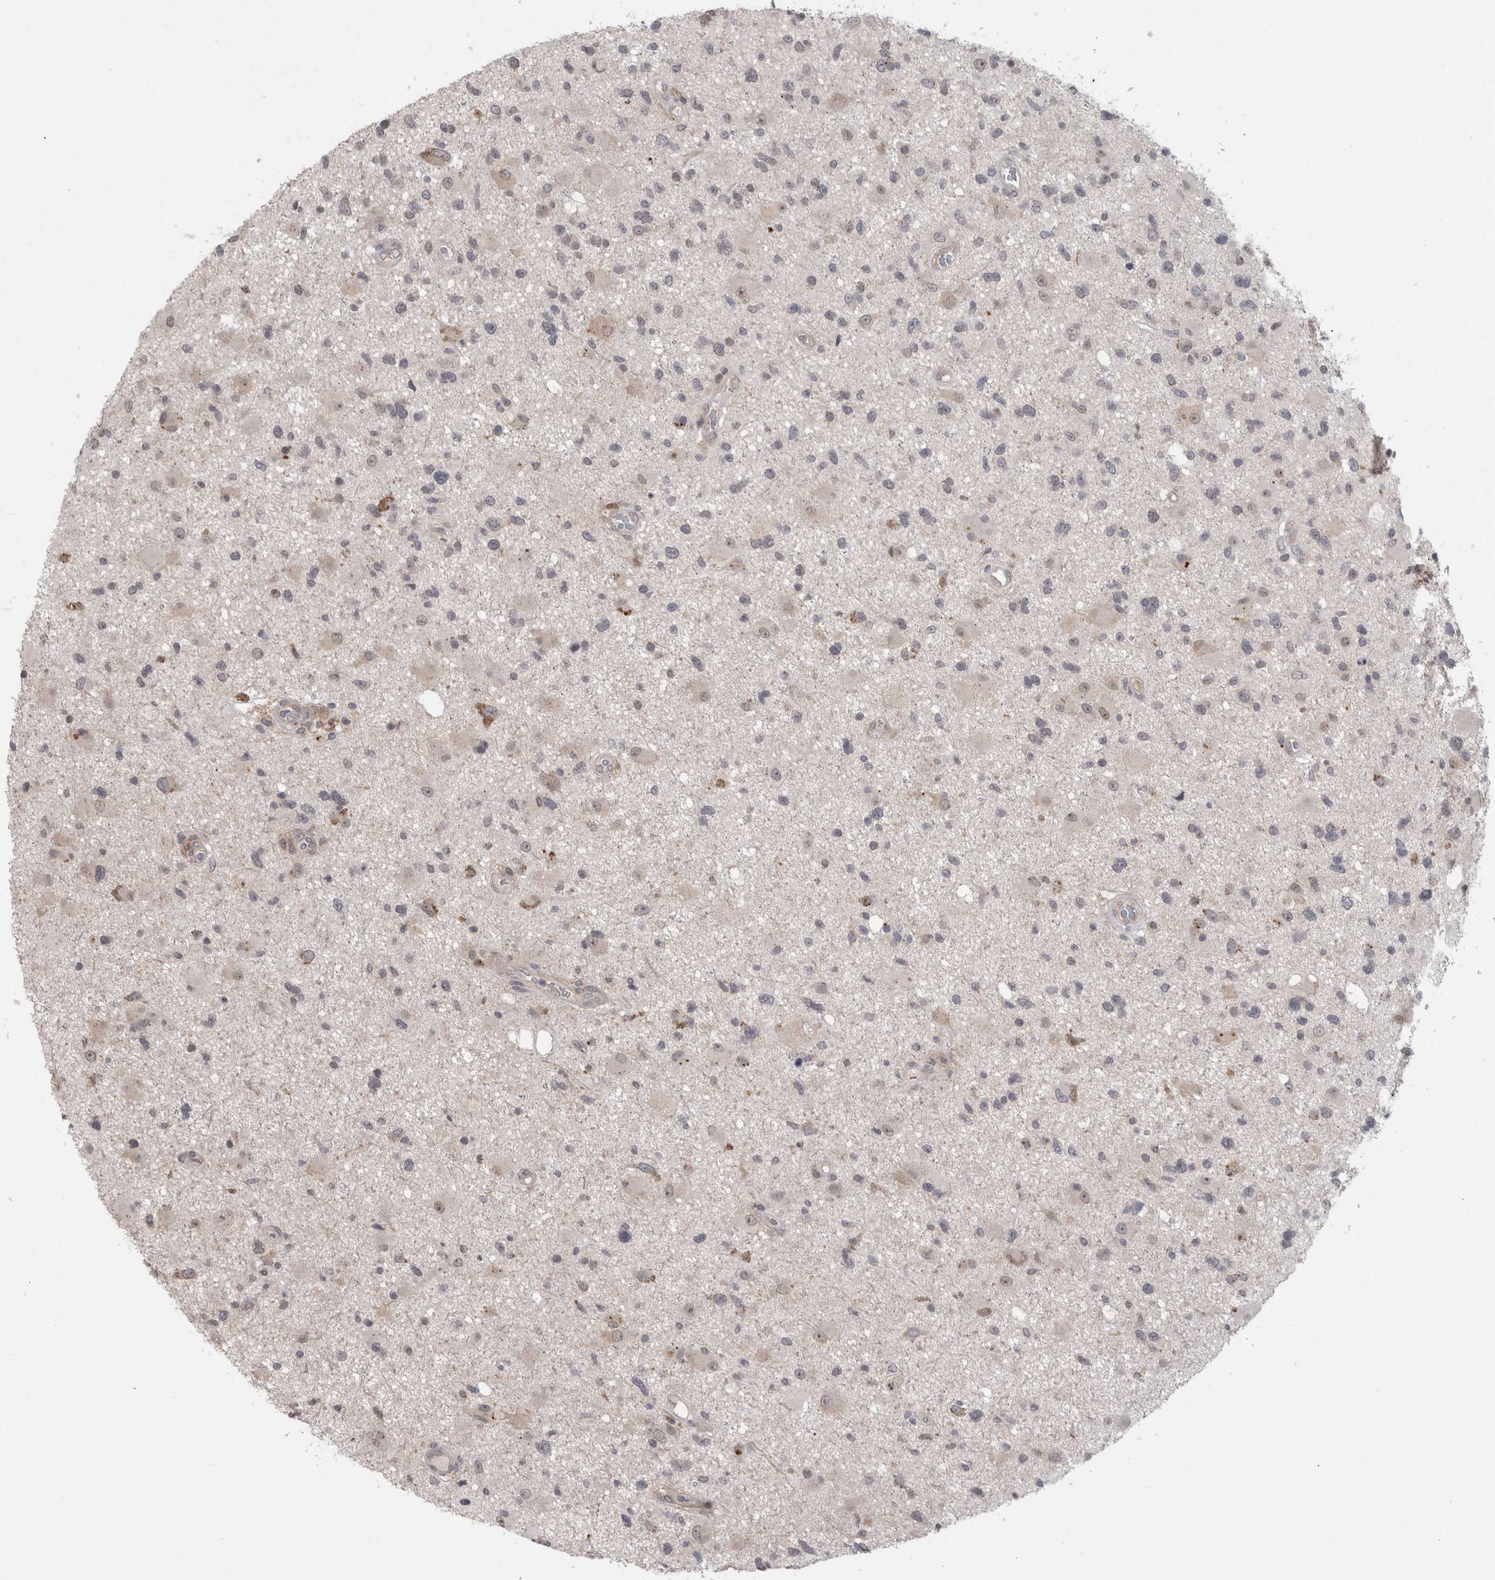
{"staining": {"intensity": "negative", "quantity": "none", "location": "none"}, "tissue": "glioma", "cell_type": "Tumor cells", "image_type": "cancer", "snomed": [{"axis": "morphology", "description": "Glioma, malignant, High grade"}, {"axis": "topography", "description": "Brain"}], "caption": "Immunohistochemistry of human glioma exhibits no positivity in tumor cells.", "gene": "MTBP", "patient": {"sex": "male", "age": 33}}